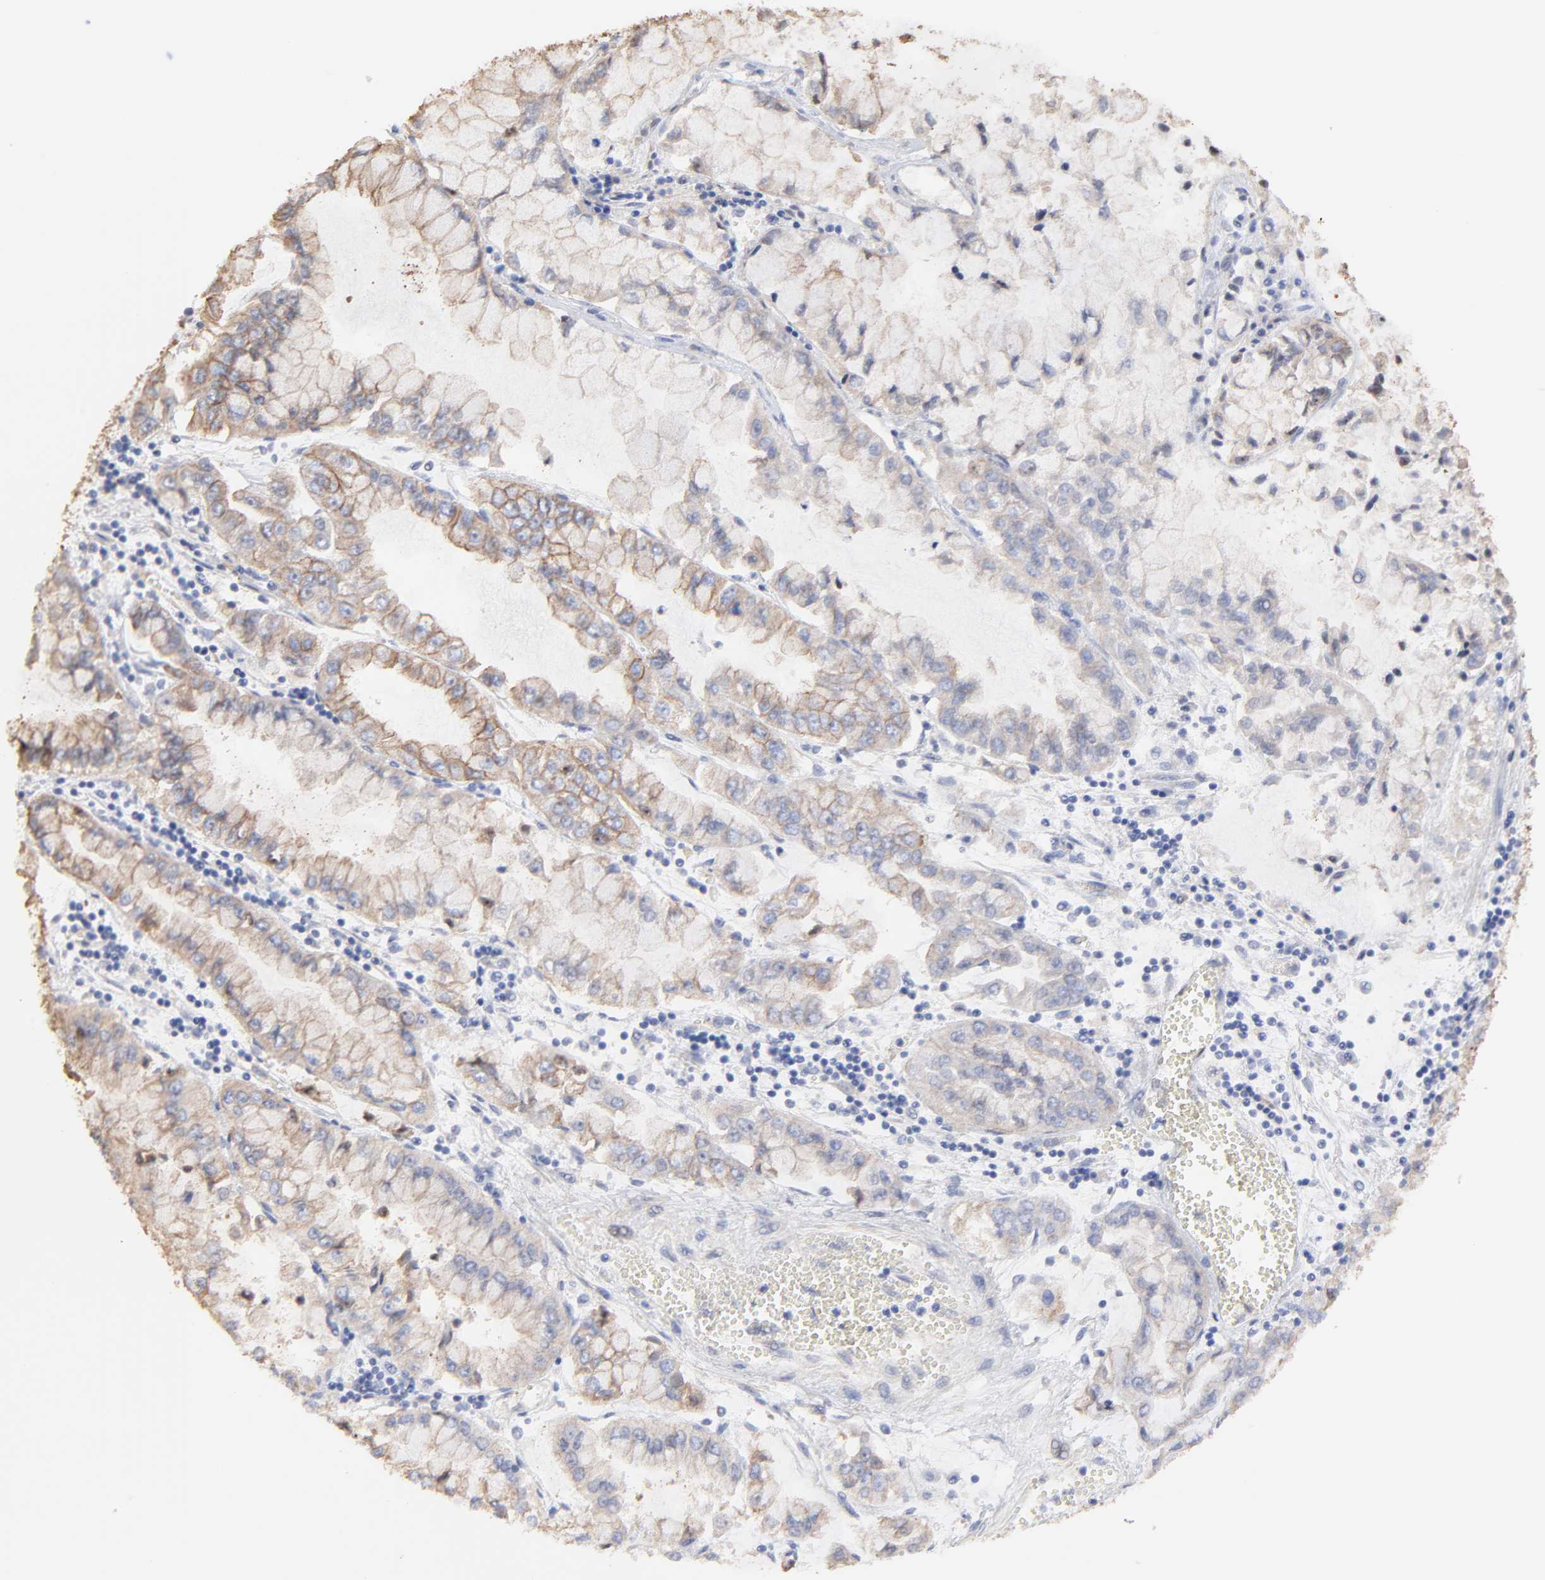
{"staining": {"intensity": "weak", "quantity": "<25%", "location": "cytoplasmic/membranous"}, "tissue": "liver cancer", "cell_type": "Tumor cells", "image_type": "cancer", "snomed": [{"axis": "morphology", "description": "Cholangiocarcinoma"}, {"axis": "topography", "description": "Liver"}], "caption": "Immunohistochemical staining of liver cholangiocarcinoma displays no significant expression in tumor cells.", "gene": "LRCH2", "patient": {"sex": "female", "age": 79}}